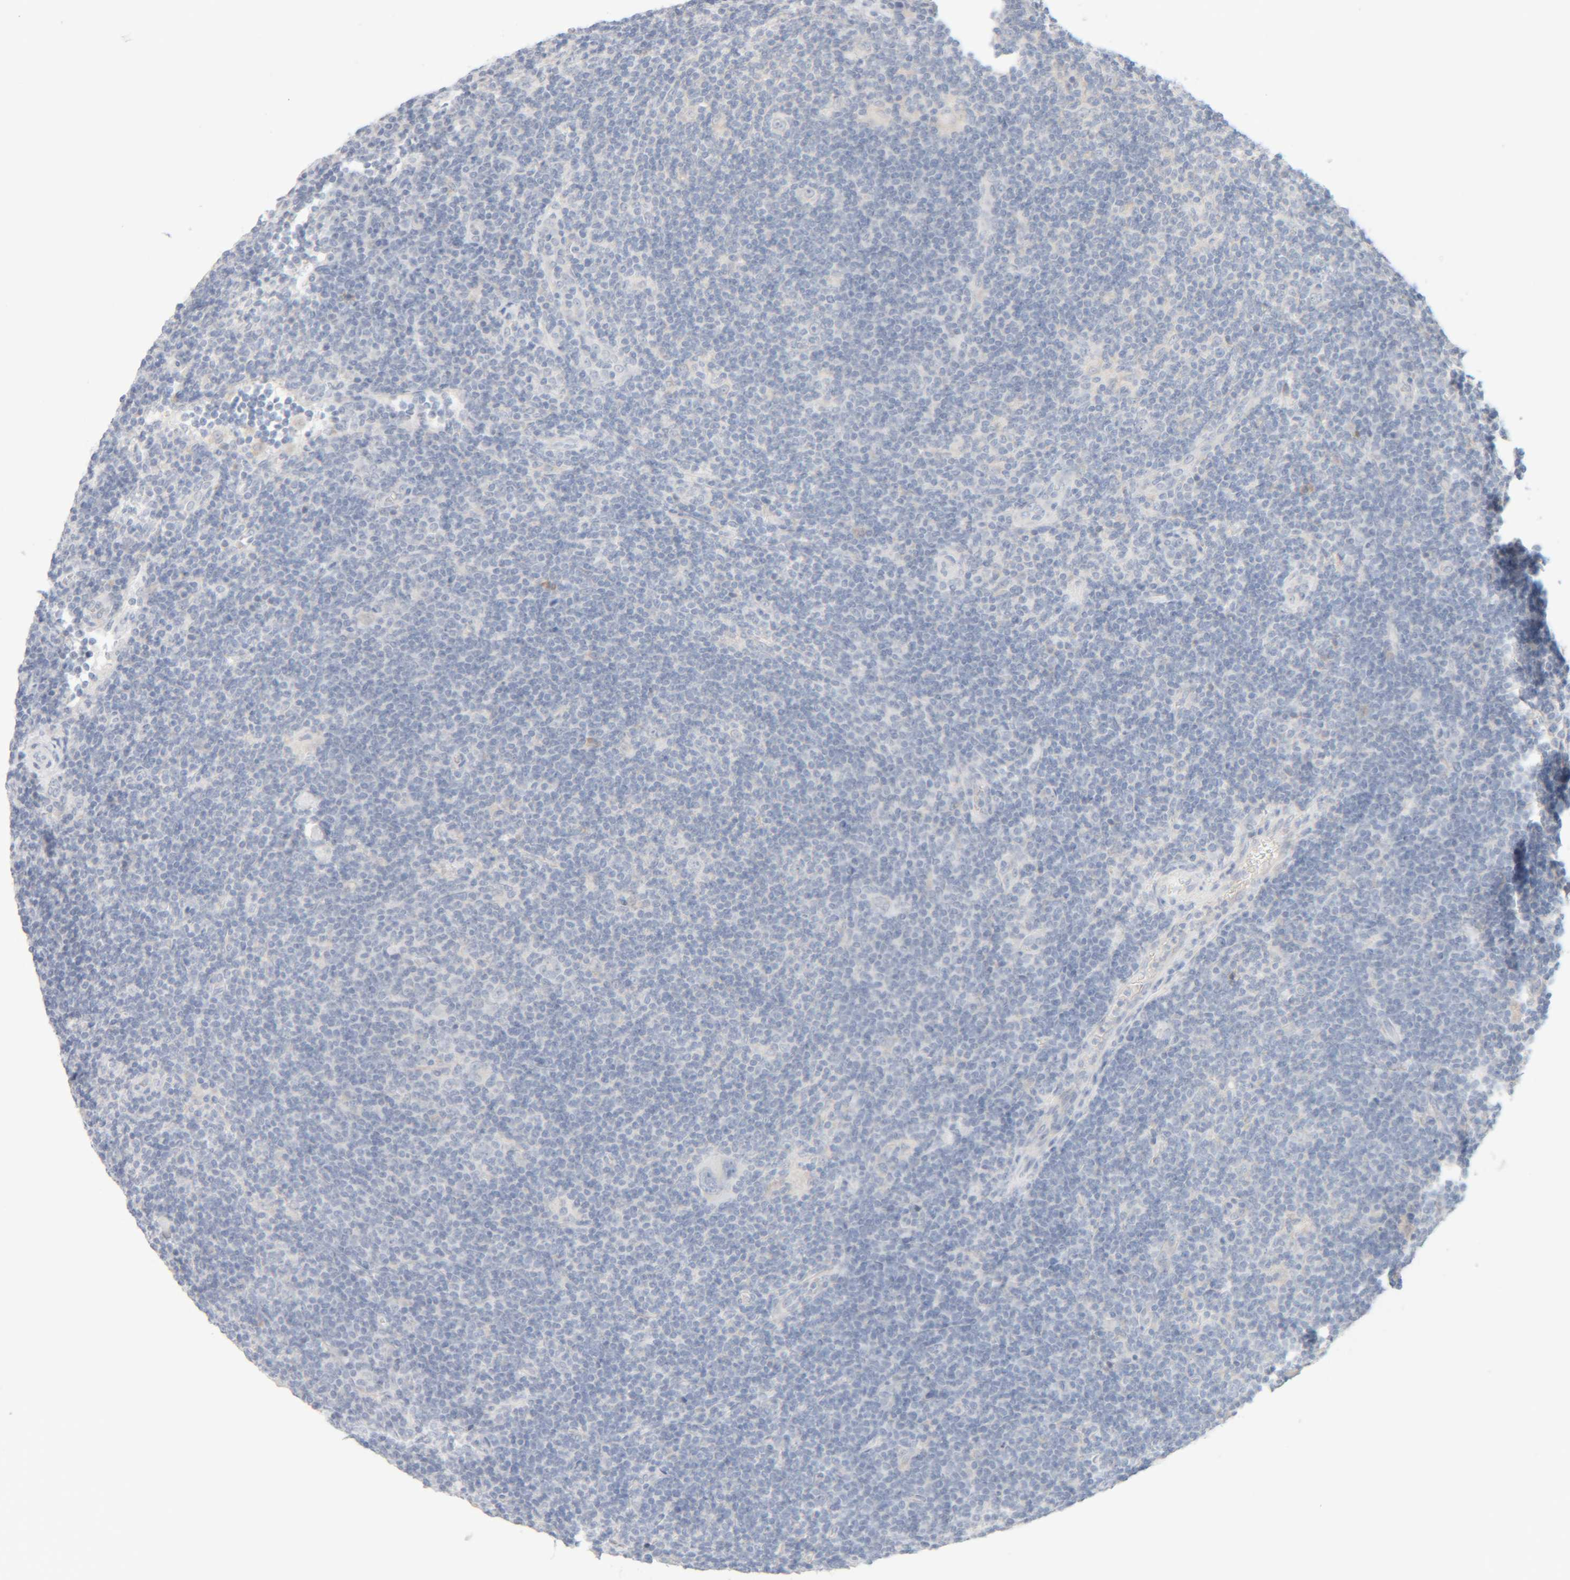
{"staining": {"intensity": "negative", "quantity": "none", "location": "none"}, "tissue": "lymphoma", "cell_type": "Tumor cells", "image_type": "cancer", "snomed": [{"axis": "morphology", "description": "Hodgkin's disease, NOS"}, {"axis": "topography", "description": "Lymph node"}], "caption": "Image shows no significant protein staining in tumor cells of Hodgkin's disease. The staining is performed using DAB (3,3'-diaminobenzidine) brown chromogen with nuclei counter-stained in using hematoxylin.", "gene": "RIDA", "patient": {"sex": "female", "age": 57}}